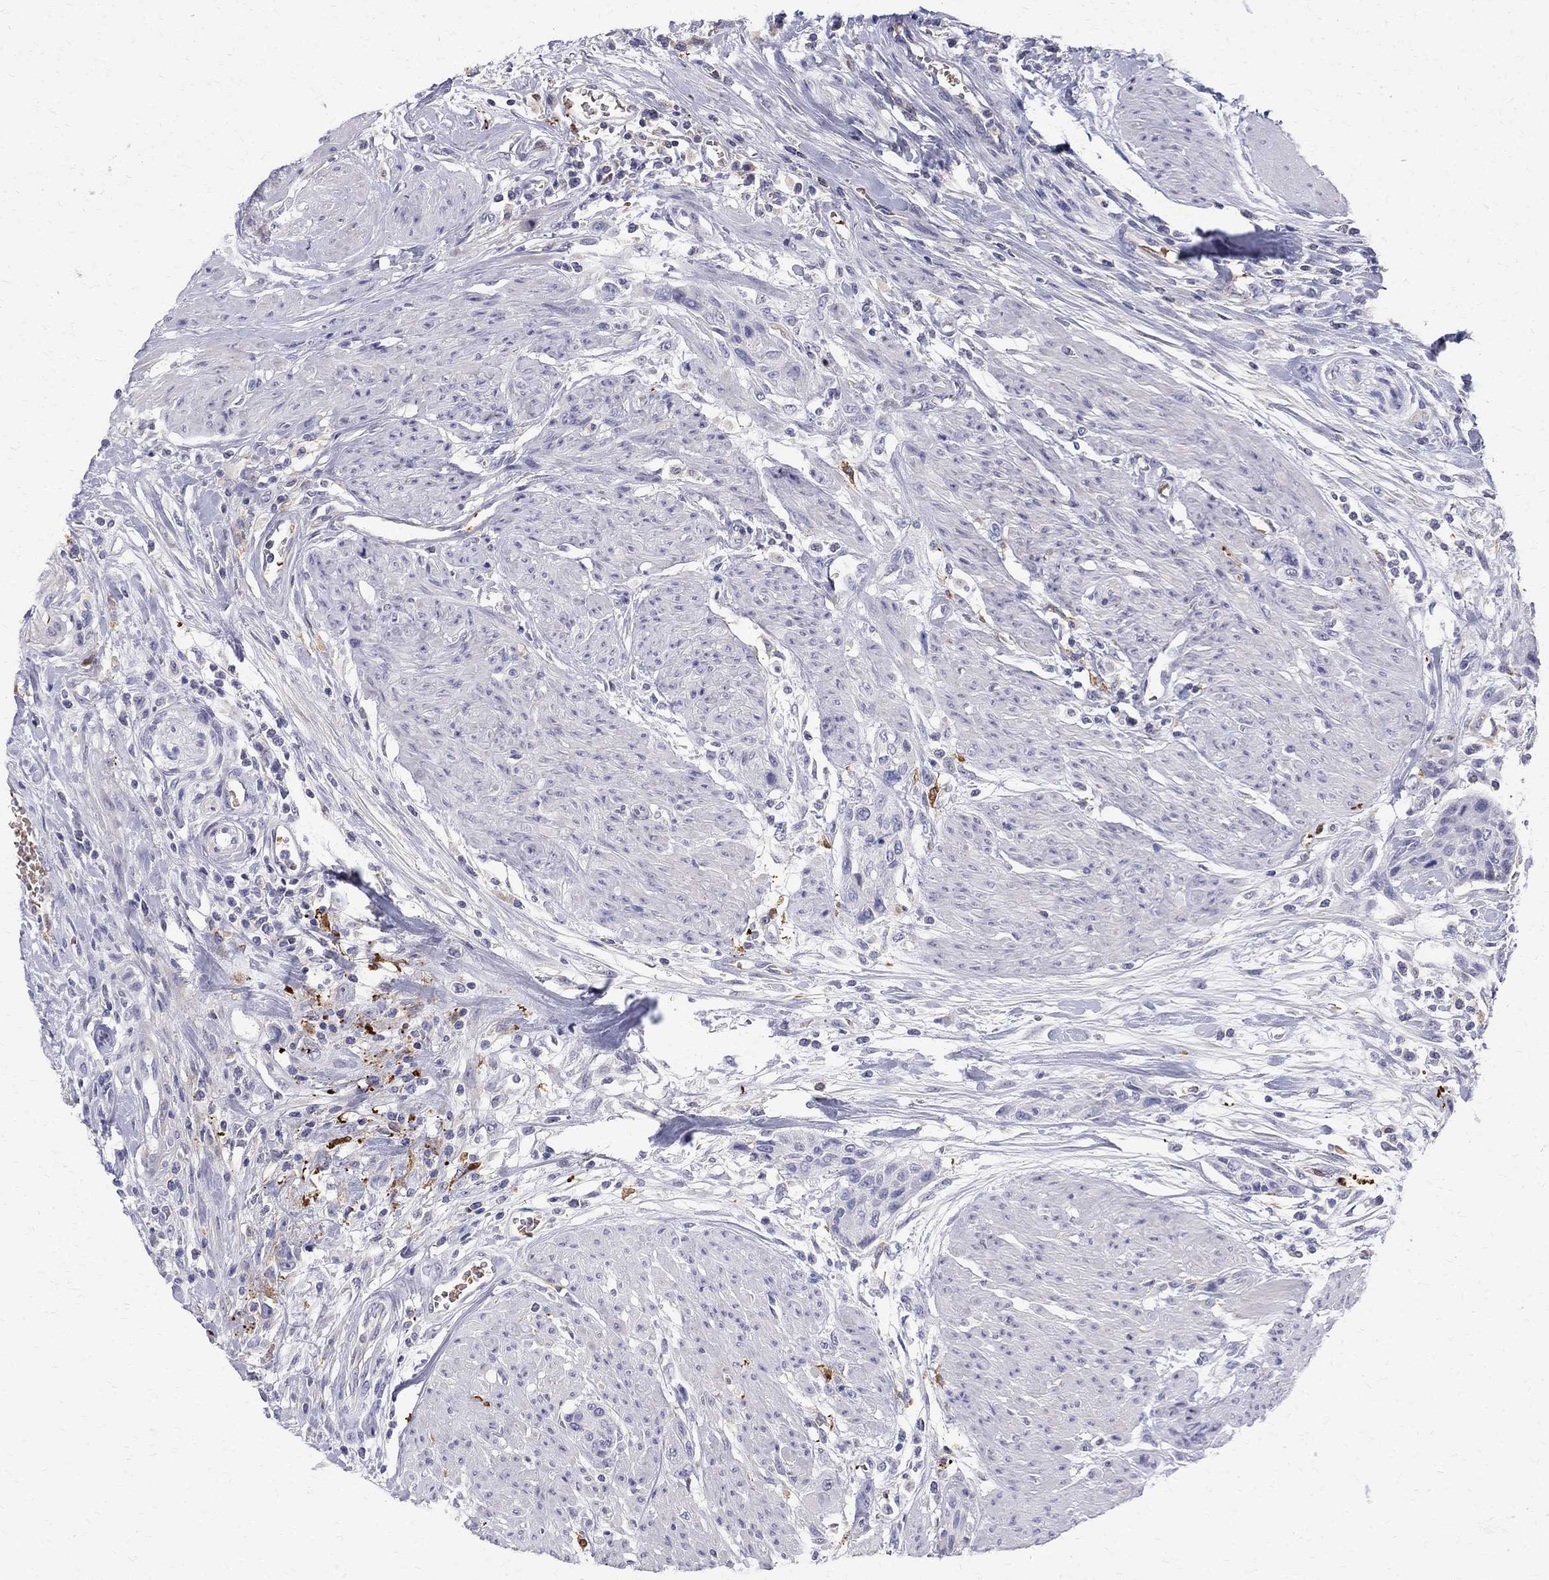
{"staining": {"intensity": "negative", "quantity": "none", "location": "none"}, "tissue": "urothelial cancer", "cell_type": "Tumor cells", "image_type": "cancer", "snomed": [{"axis": "morphology", "description": "Urothelial carcinoma, High grade"}, {"axis": "topography", "description": "Urinary bladder"}], "caption": "Immunohistochemistry of human urothelial cancer shows no positivity in tumor cells.", "gene": "AGER", "patient": {"sex": "male", "age": 35}}